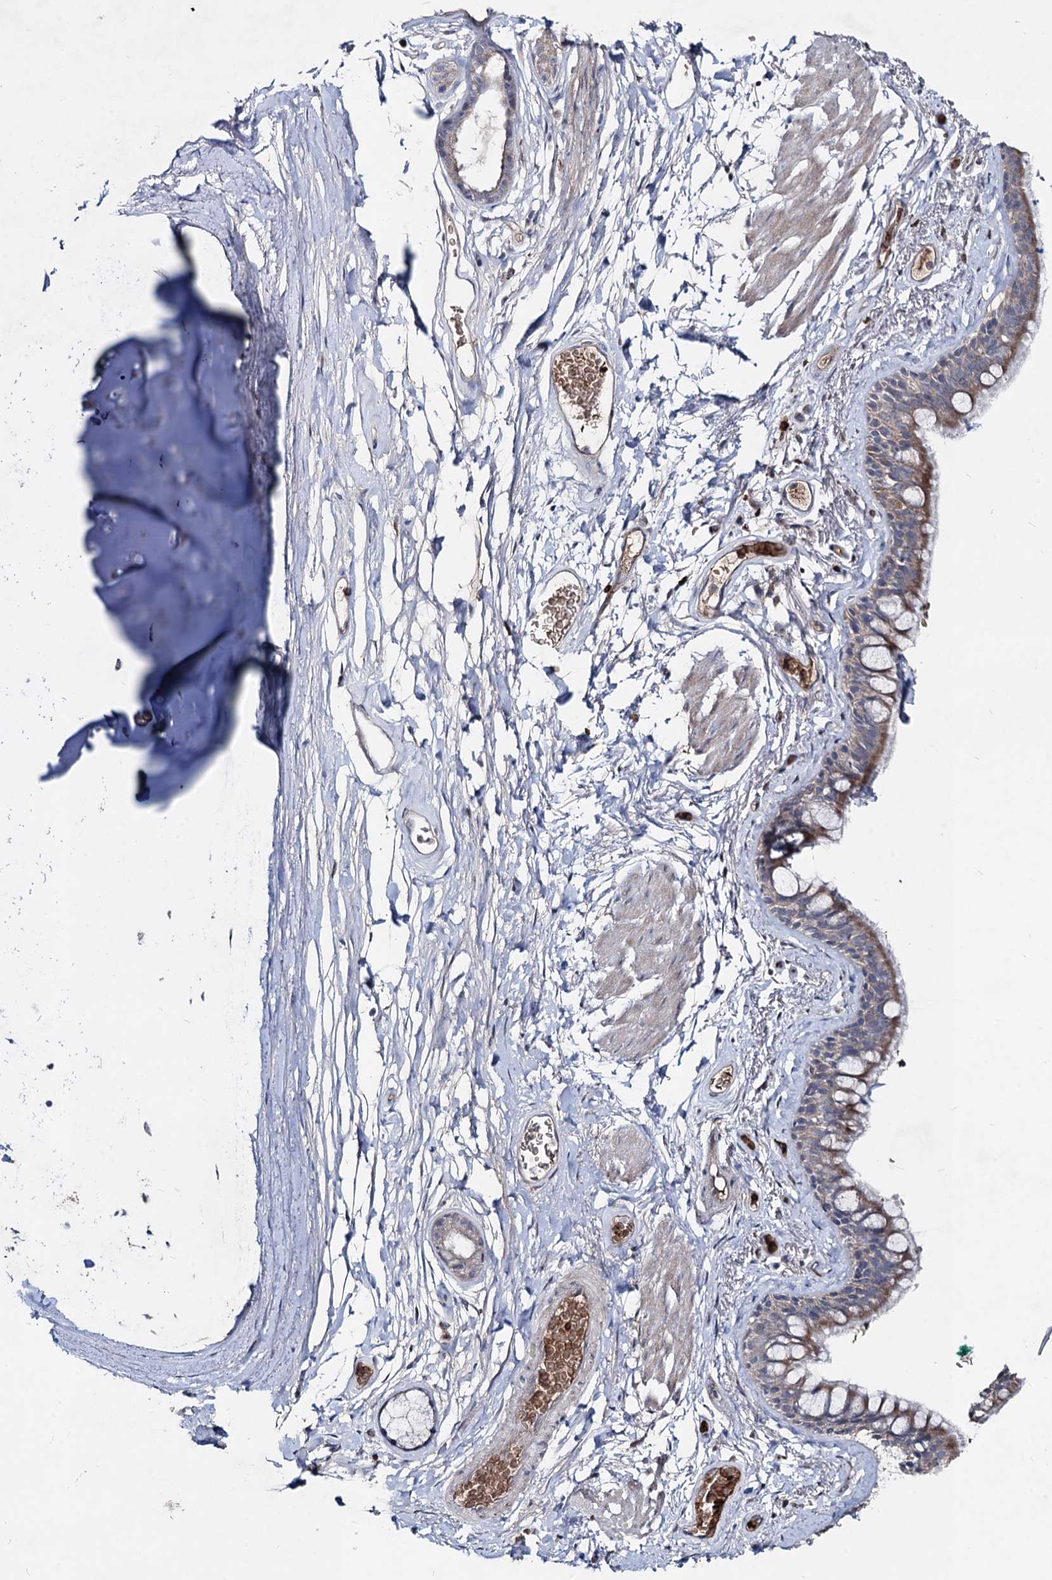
{"staining": {"intensity": "moderate", "quantity": "25%-75%", "location": "cytoplasmic/membranous"}, "tissue": "bronchus", "cell_type": "Respiratory epithelial cells", "image_type": "normal", "snomed": [{"axis": "morphology", "description": "Normal tissue, NOS"}, {"axis": "topography", "description": "Cartilage tissue"}], "caption": "The photomicrograph reveals immunohistochemical staining of unremarkable bronchus. There is moderate cytoplasmic/membranous positivity is present in about 25%-75% of respiratory epithelial cells. The staining was performed using DAB (3,3'-diaminobenzidine), with brown indicating positive protein expression. Nuclei are stained blue with hematoxylin.", "gene": "RNF6", "patient": {"sex": "male", "age": 63}}